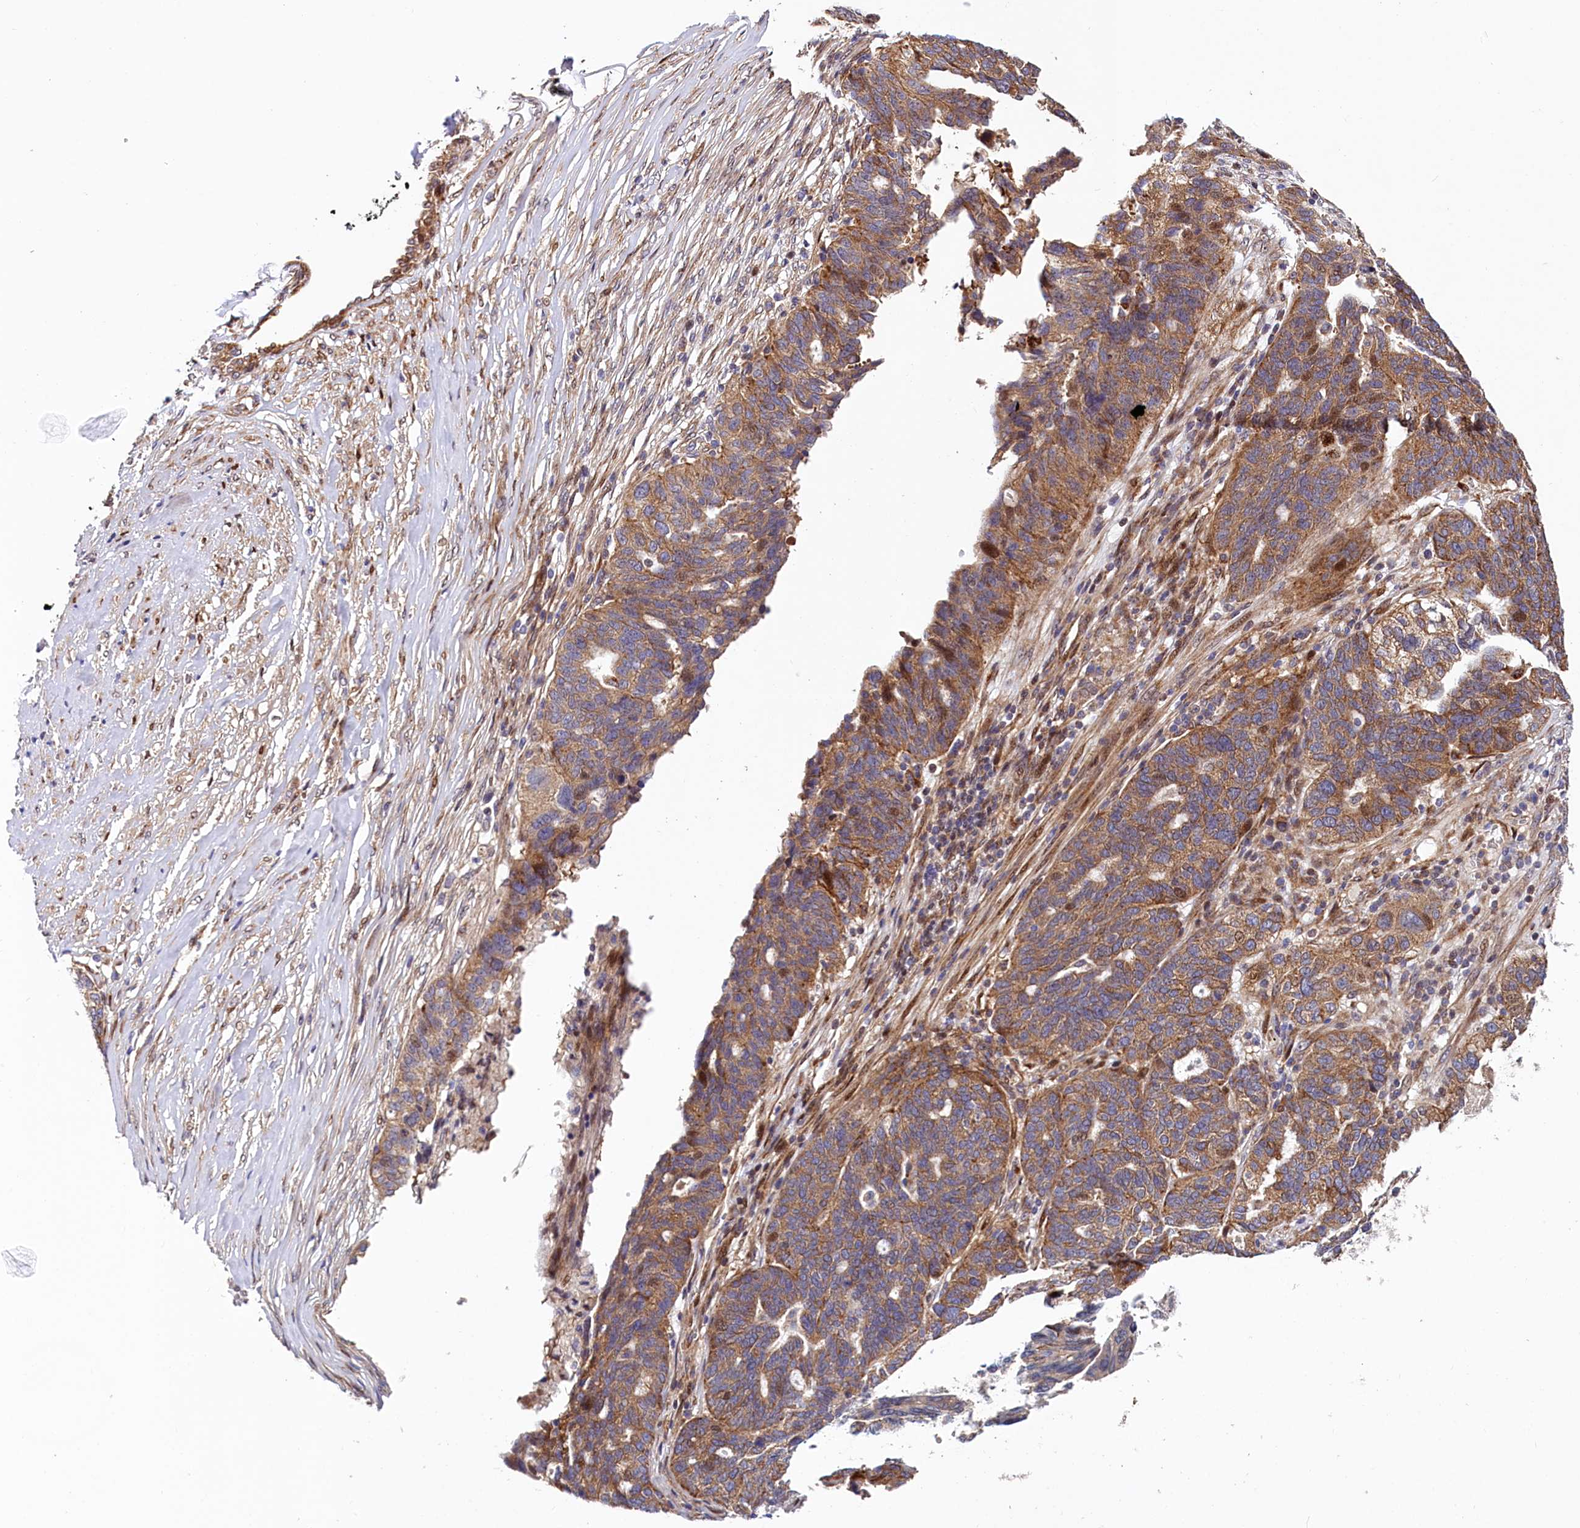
{"staining": {"intensity": "moderate", "quantity": ">75%", "location": "cytoplasmic/membranous"}, "tissue": "ovarian cancer", "cell_type": "Tumor cells", "image_type": "cancer", "snomed": [{"axis": "morphology", "description": "Cystadenocarcinoma, serous, NOS"}, {"axis": "topography", "description": "Ovary"}], "caption": "Ovarian cancer stained for a protein (brown) demonstrates moderate cytoplasmic/membranous positive positivity in about >75% of tumor cells.", "gene": "PDZRN3", "patient": {"sex": "female", "age": 59}}